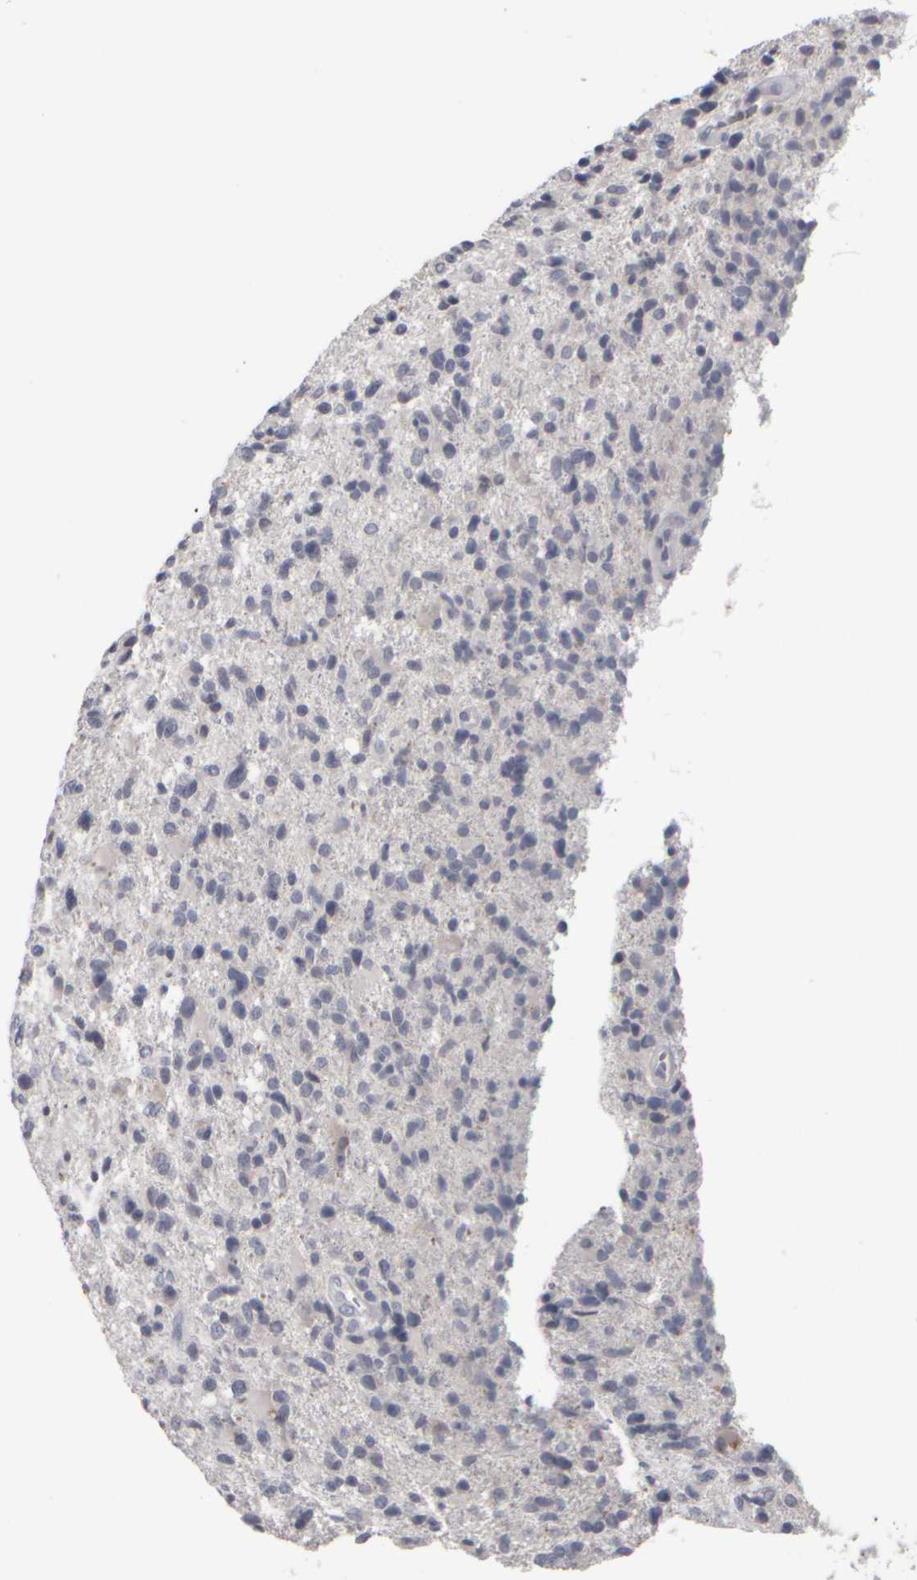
{"staining": {"intensity": "negative", "quantity": "none", "location": "none"}, "tissue": "glioma", "cell_type": "Tumor cells", "image_type": "cancer", "snomed": [{"axis": "morphology", "description": "Glioma, malignant, High grade"}, {"axis": "topography", "description": "Brain"}], "caption": "Photomicrograph shows no protein expression in tumor cells of glioma tissue. (DAB immunohistochemistry (IHC), high magnification).", "gene": "EPHX2", "patient": {"sex": "male", "age": 72}}